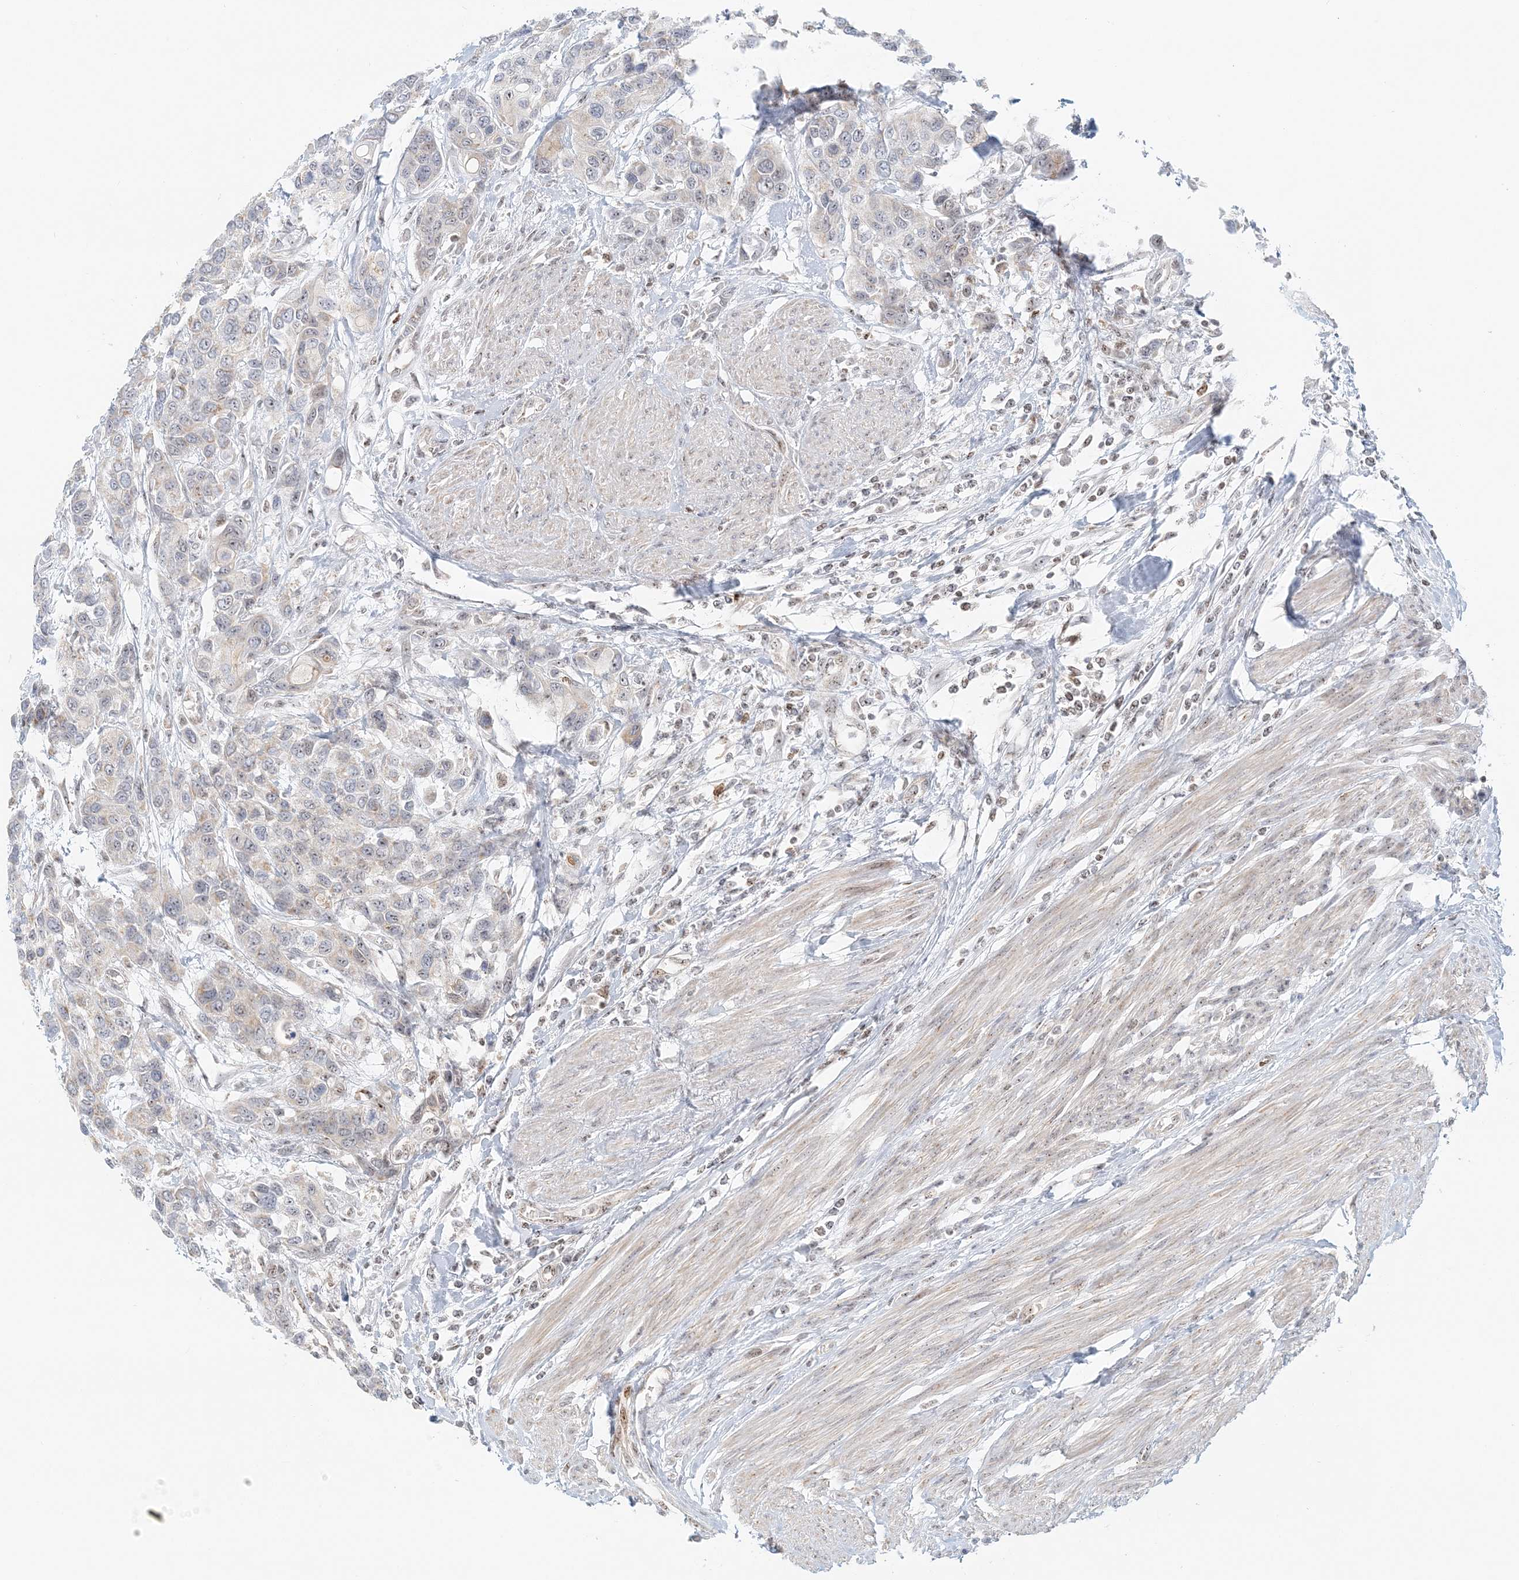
{"staining": {"intensity": "negative", "quantity": "none", "location": "none"}, "tissue": "urothelial cancer", "cell_type": "Tumor cells", "image_type": "cancer", "snomed": [{"axis": "morphology", "description": "Normal tissue, NOS"}, {"axis": "morphology", "description": "Urothelial carcinoma, High grade"}, {"axis": "topography", "description": "Vascular tissue"}, {"axis": "topography", "description": "Urinary bladder"}], "caption": "This is a histopathology image of IHC staining of urothelial cancer, which shows no positivity in tumor cells.", "gene": "UBE2F", "patient": {"sex": "female", "age": 56}}